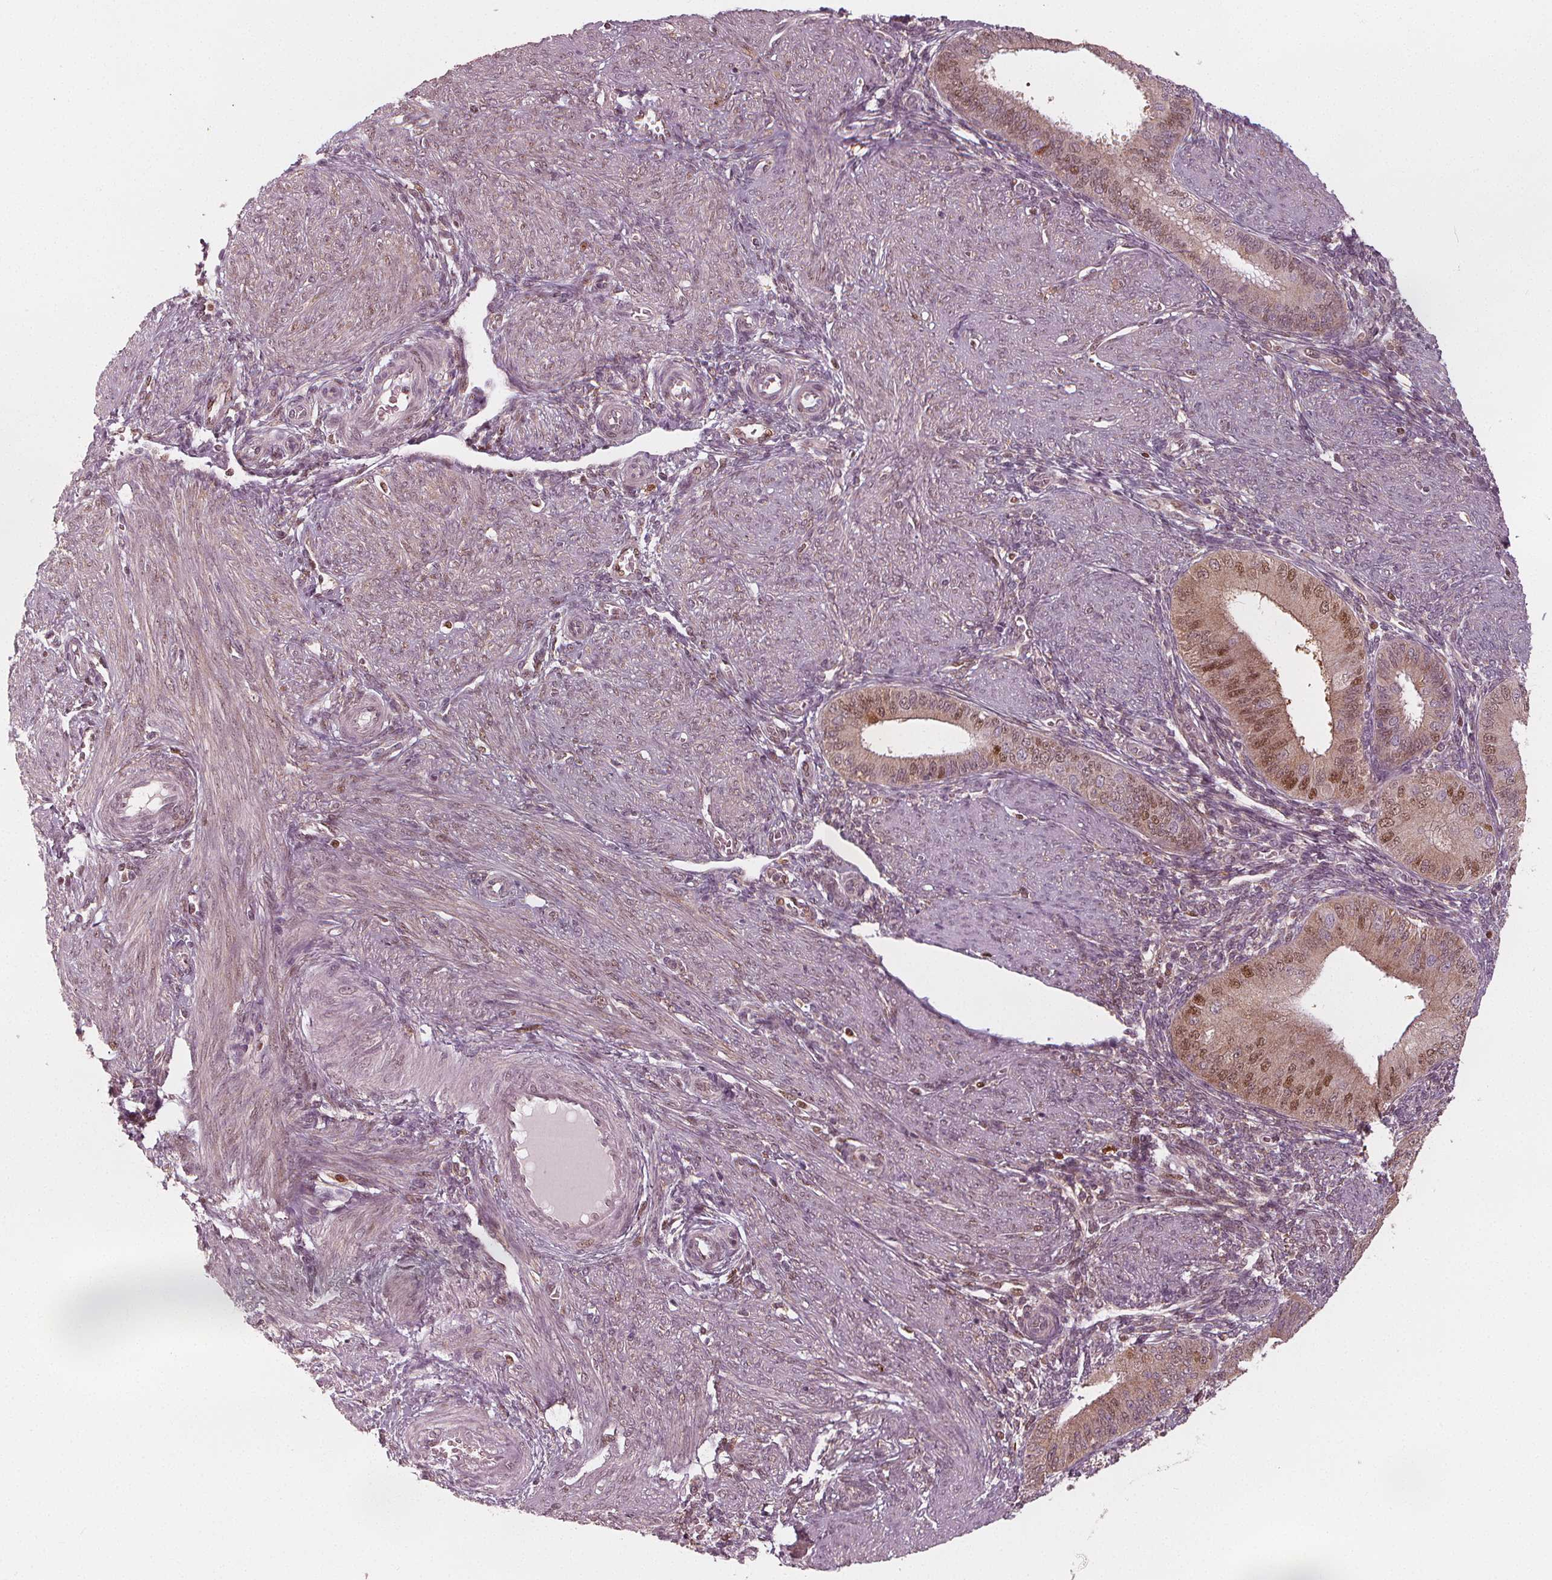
{"staining": {"intensity": "weak", "quantity": "<25%", "location": "nuclear"}, "tissue": "endometrium", "cell_type": "Cells in endometrial stroma", "image_type": "normal", "snomed": [{"axis": "morphology", "description": "Normal tissue, NOS"}, {"axis": "topography", "description": "Endometrium"}], "caption": "The micrograph demonstrates no staining of cells in endometrial stroma in benign endometrium. (Brightfield microscopy of DAB (3,3'-diaminobenzidine) IHC at high magnification).", "gene": "SQSTM1", "patient": {"sex": "female", "age": 39}}